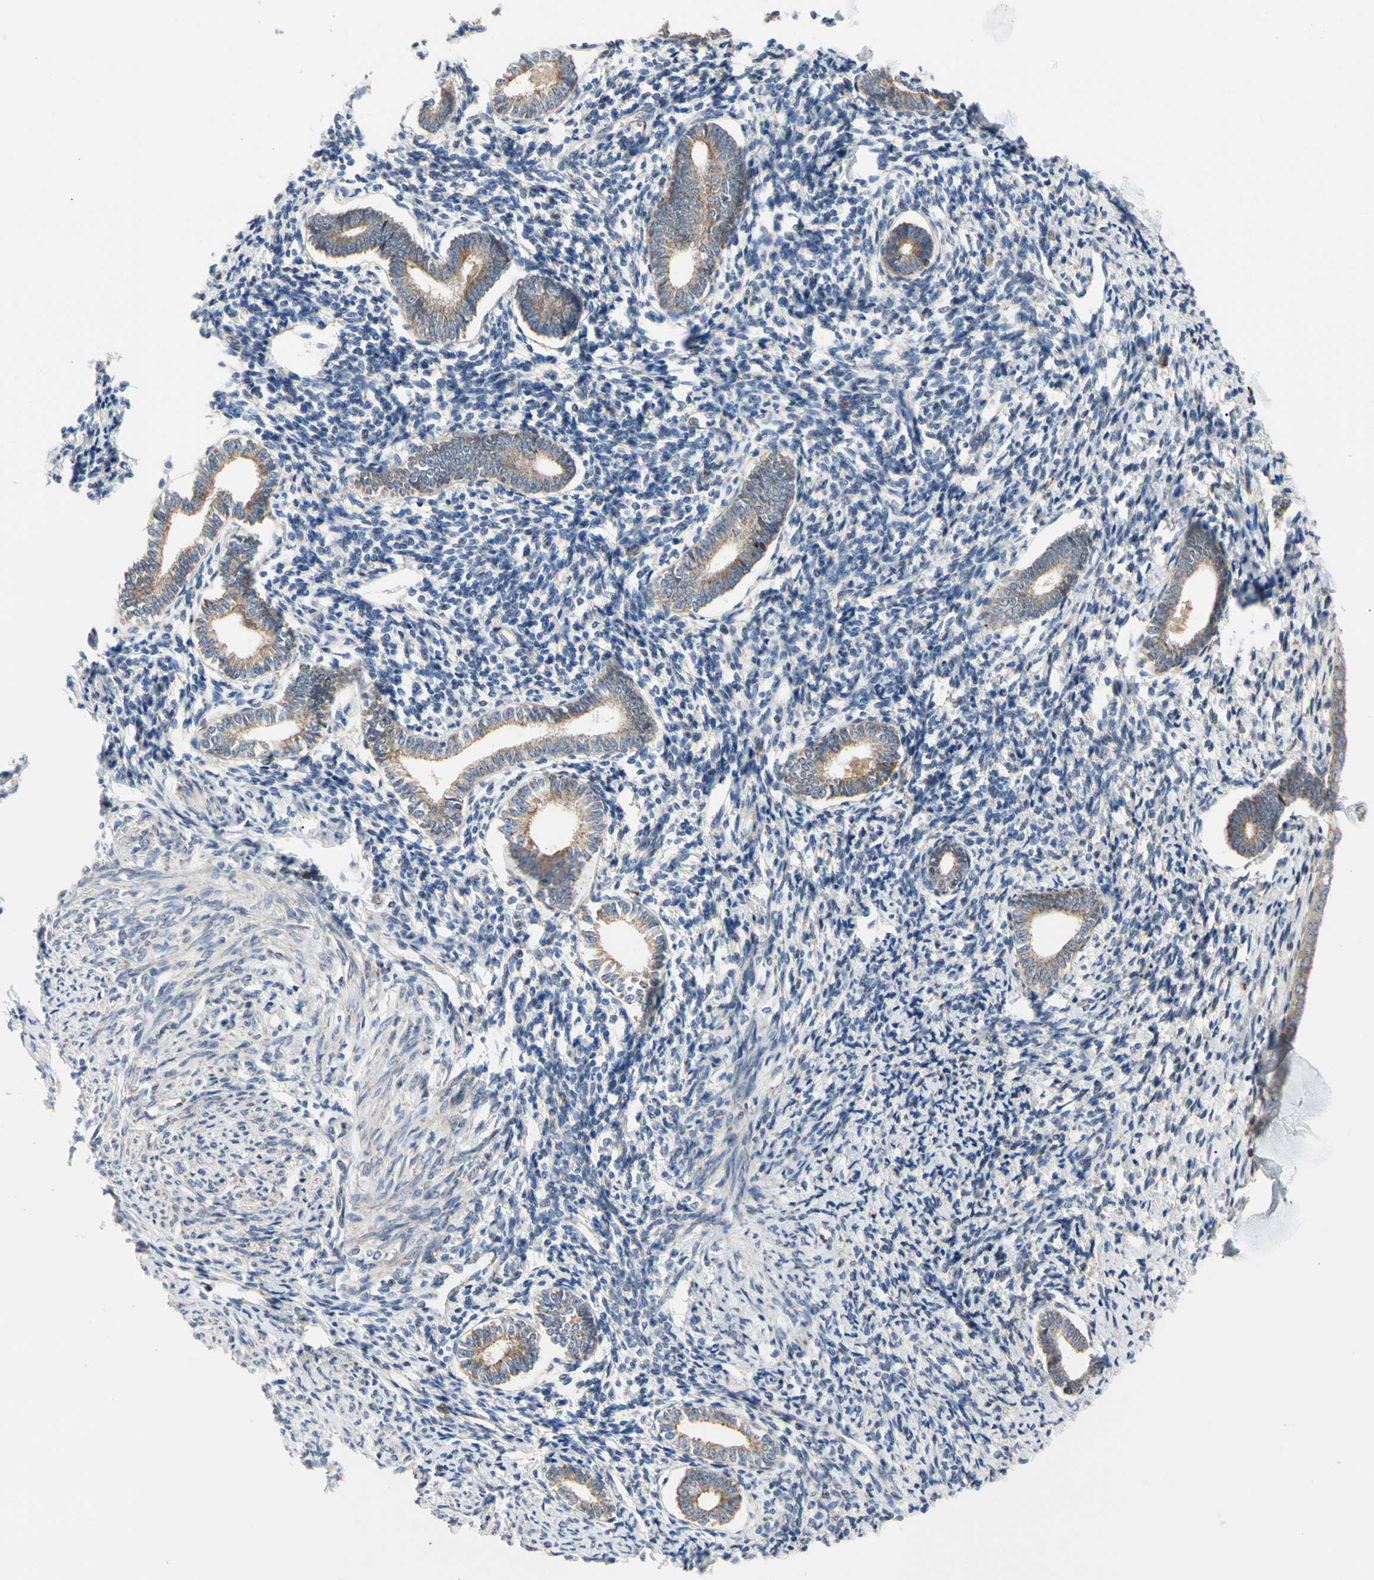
{"staining": {"intensity": "weak", "quantity": "<25%", "location": "cytoplasmic/membranous"}, "tissue": "endometrium", "cell_type": "Cells in endometrial stroma", "image_type": "normal", "snomed": [{"axis": "morphology", "description": "Normal tissue, NOS"}, {"axis": "topography", "description": "Endometrium"}], "caption": "Cells in endometrial stroma are negative for protein expression in benign human endometrium. The staining is performed using DAB (3,3'-diaminobenzidine) brown chromogen with nuclei counter-stained in using hematoxylin.", "gene": "GPD2", "patient": {"sex": "female", "age": 71}}